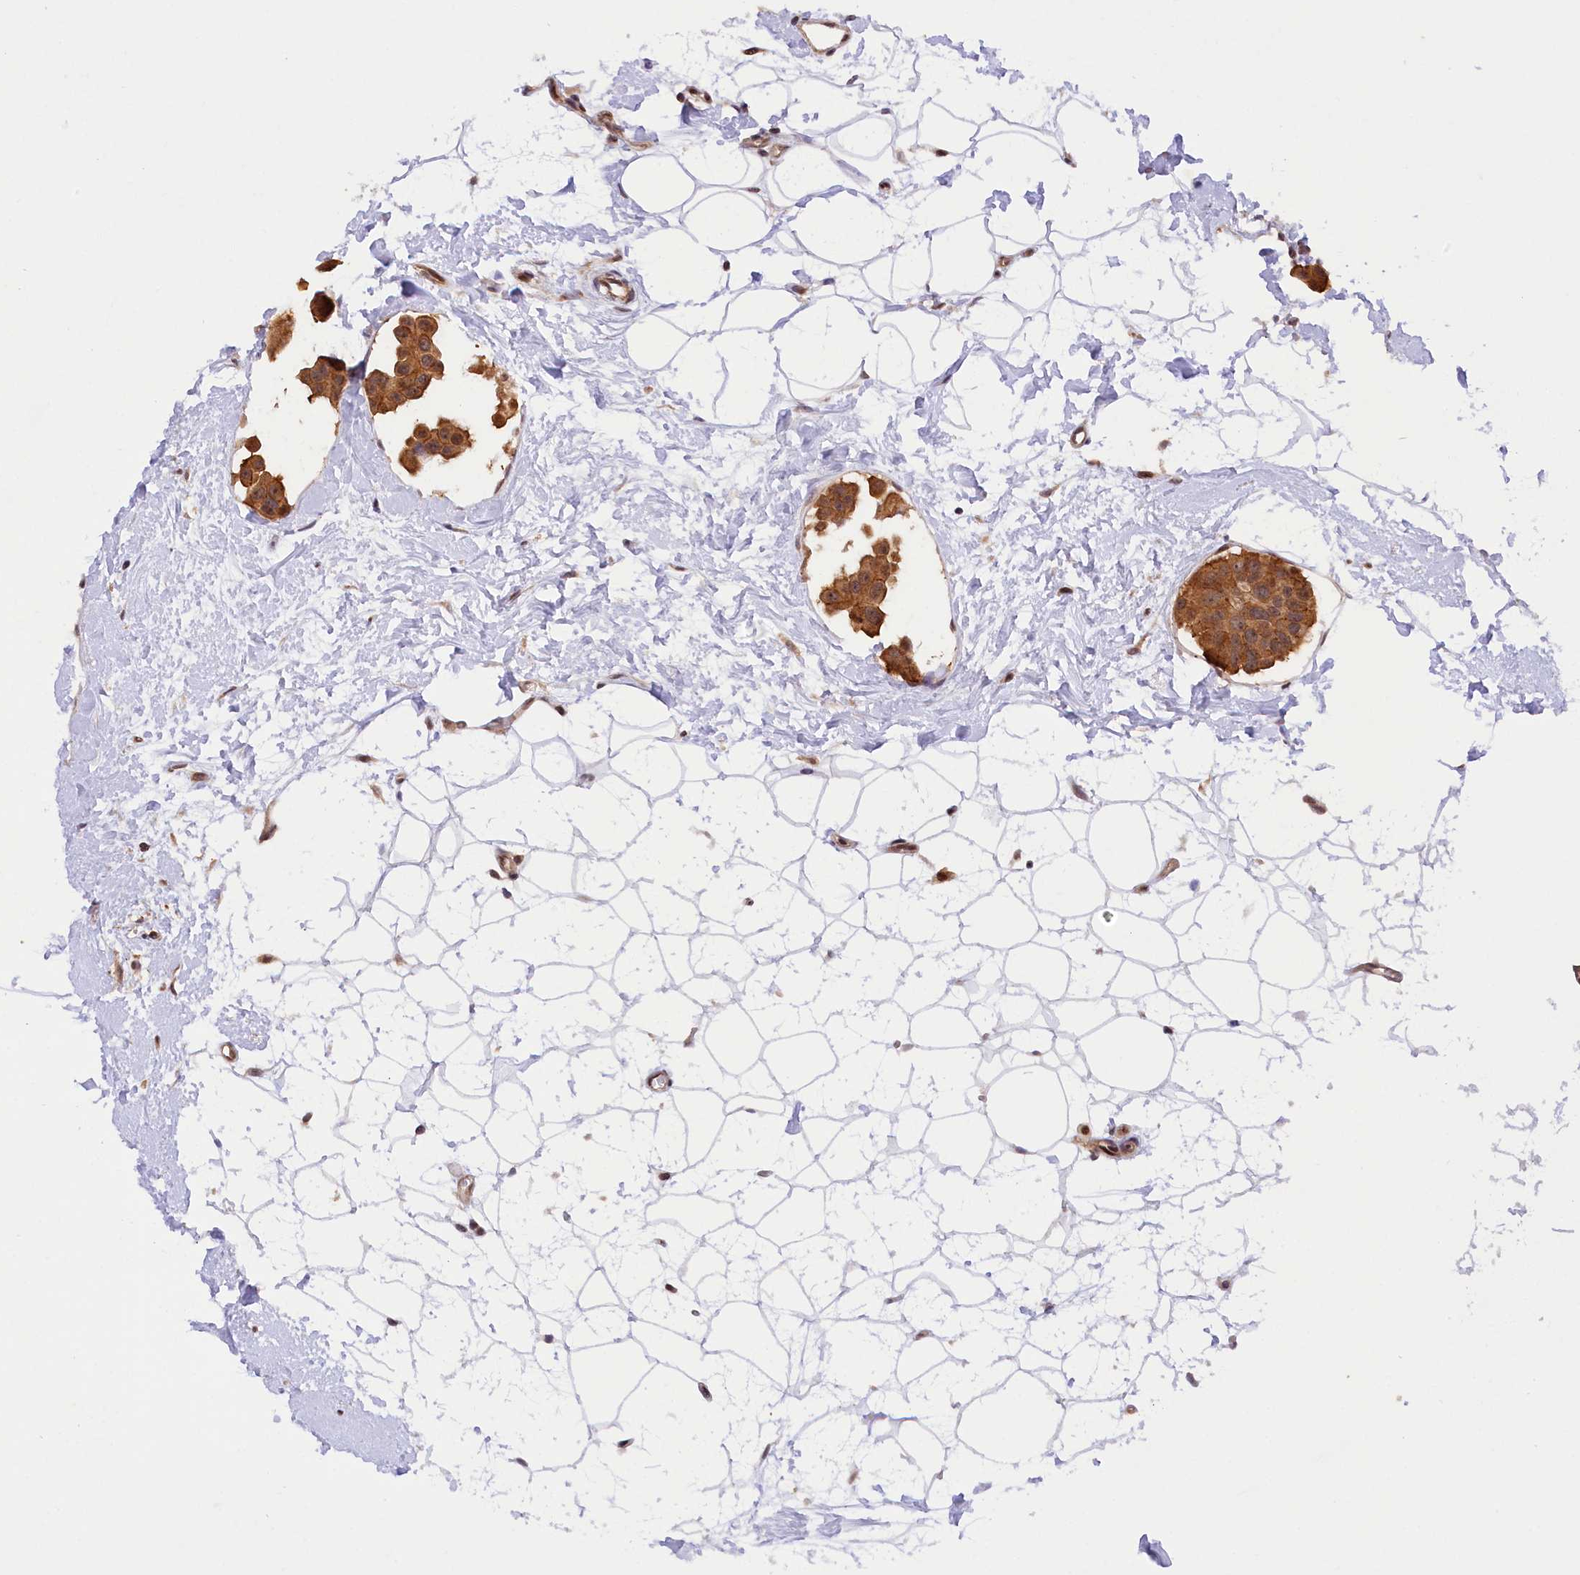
{"staining": {"intensity": "strong", "quantity": ">75%", "location": "cytoplasmic/membranous,nuclear"}, "tissue": "breast cancer", "cell_type": "Tumor cells", "image_type": "cancer", "snomed": [{"axis": "morphology", "description": "Normal tissue, NOS"}, {"axis": "morphology", "description": "Duct carcinoma"}, {"axis": "topography", "description": "Breast"}], "caption": "Human breast cancer stained for a protein (brown) demonstrates strong cytoplasmic/membranous and nuclear positive expression in about >75% of tumor cells.", "gene": "SAMD4A", "patient": {"sex": "female", "age": 39}}